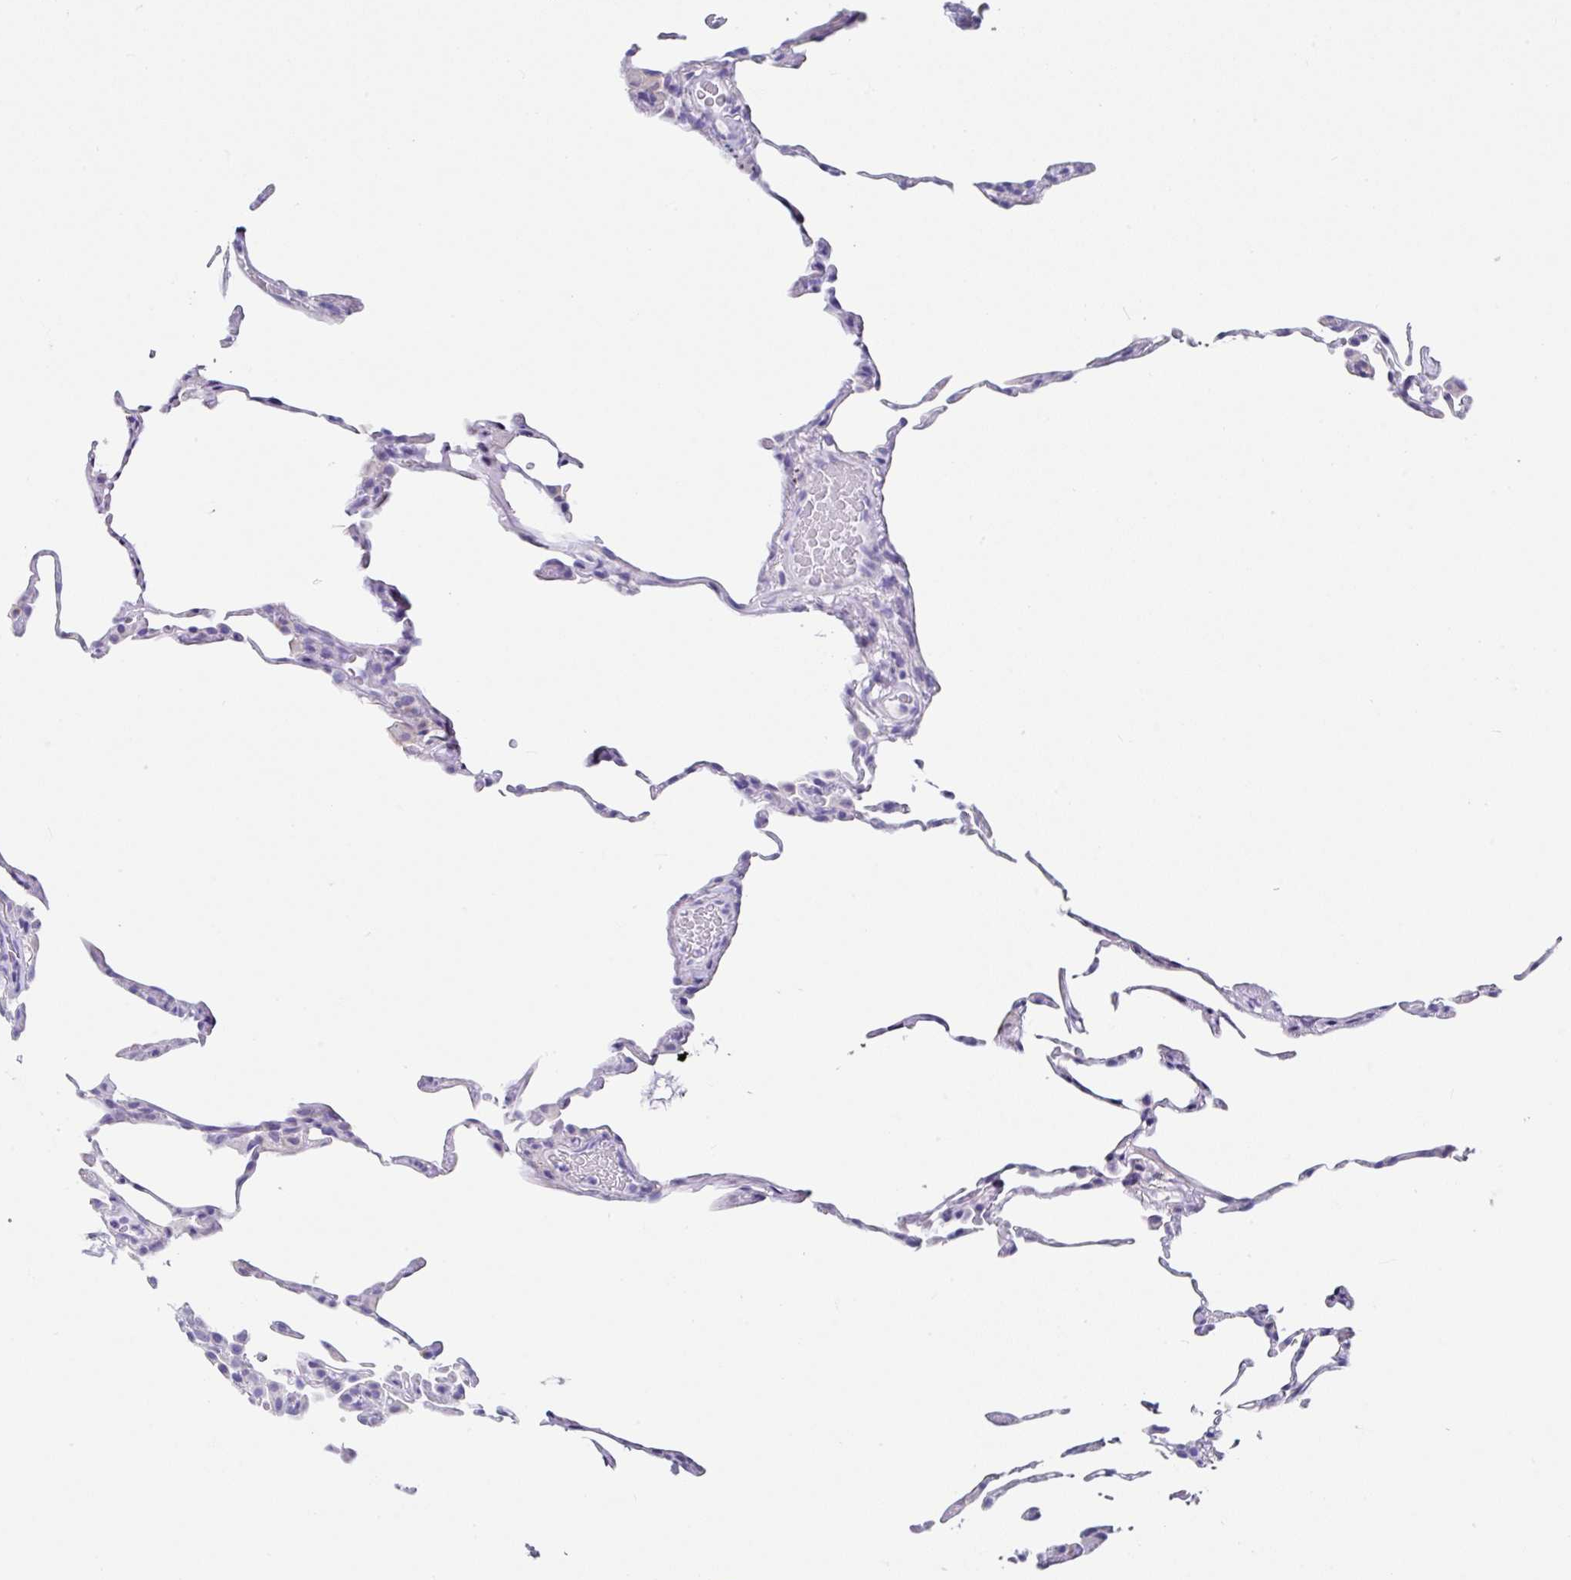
{"staining": {"intensity": "negative", "quantity": "none", "location": "none"}, "tissue": "lung", "cell_type": "Alveolar cells", "image_type": "normal", "snomed": [{"axis": "morphology", "description": "Normal tissue, NOS"}, {"axis": "topography", "description": "Lung"}], "caption": "Immunohistochemistry (IHC) photomicrograph of normal lung: human lung stained with DAB exhibits no significant protein expression in alveolar cells. (DAB immunohistochemistry, high magnification).", "gene": "UGT3A1", "patient": {"sex": "female", "age": 57}}